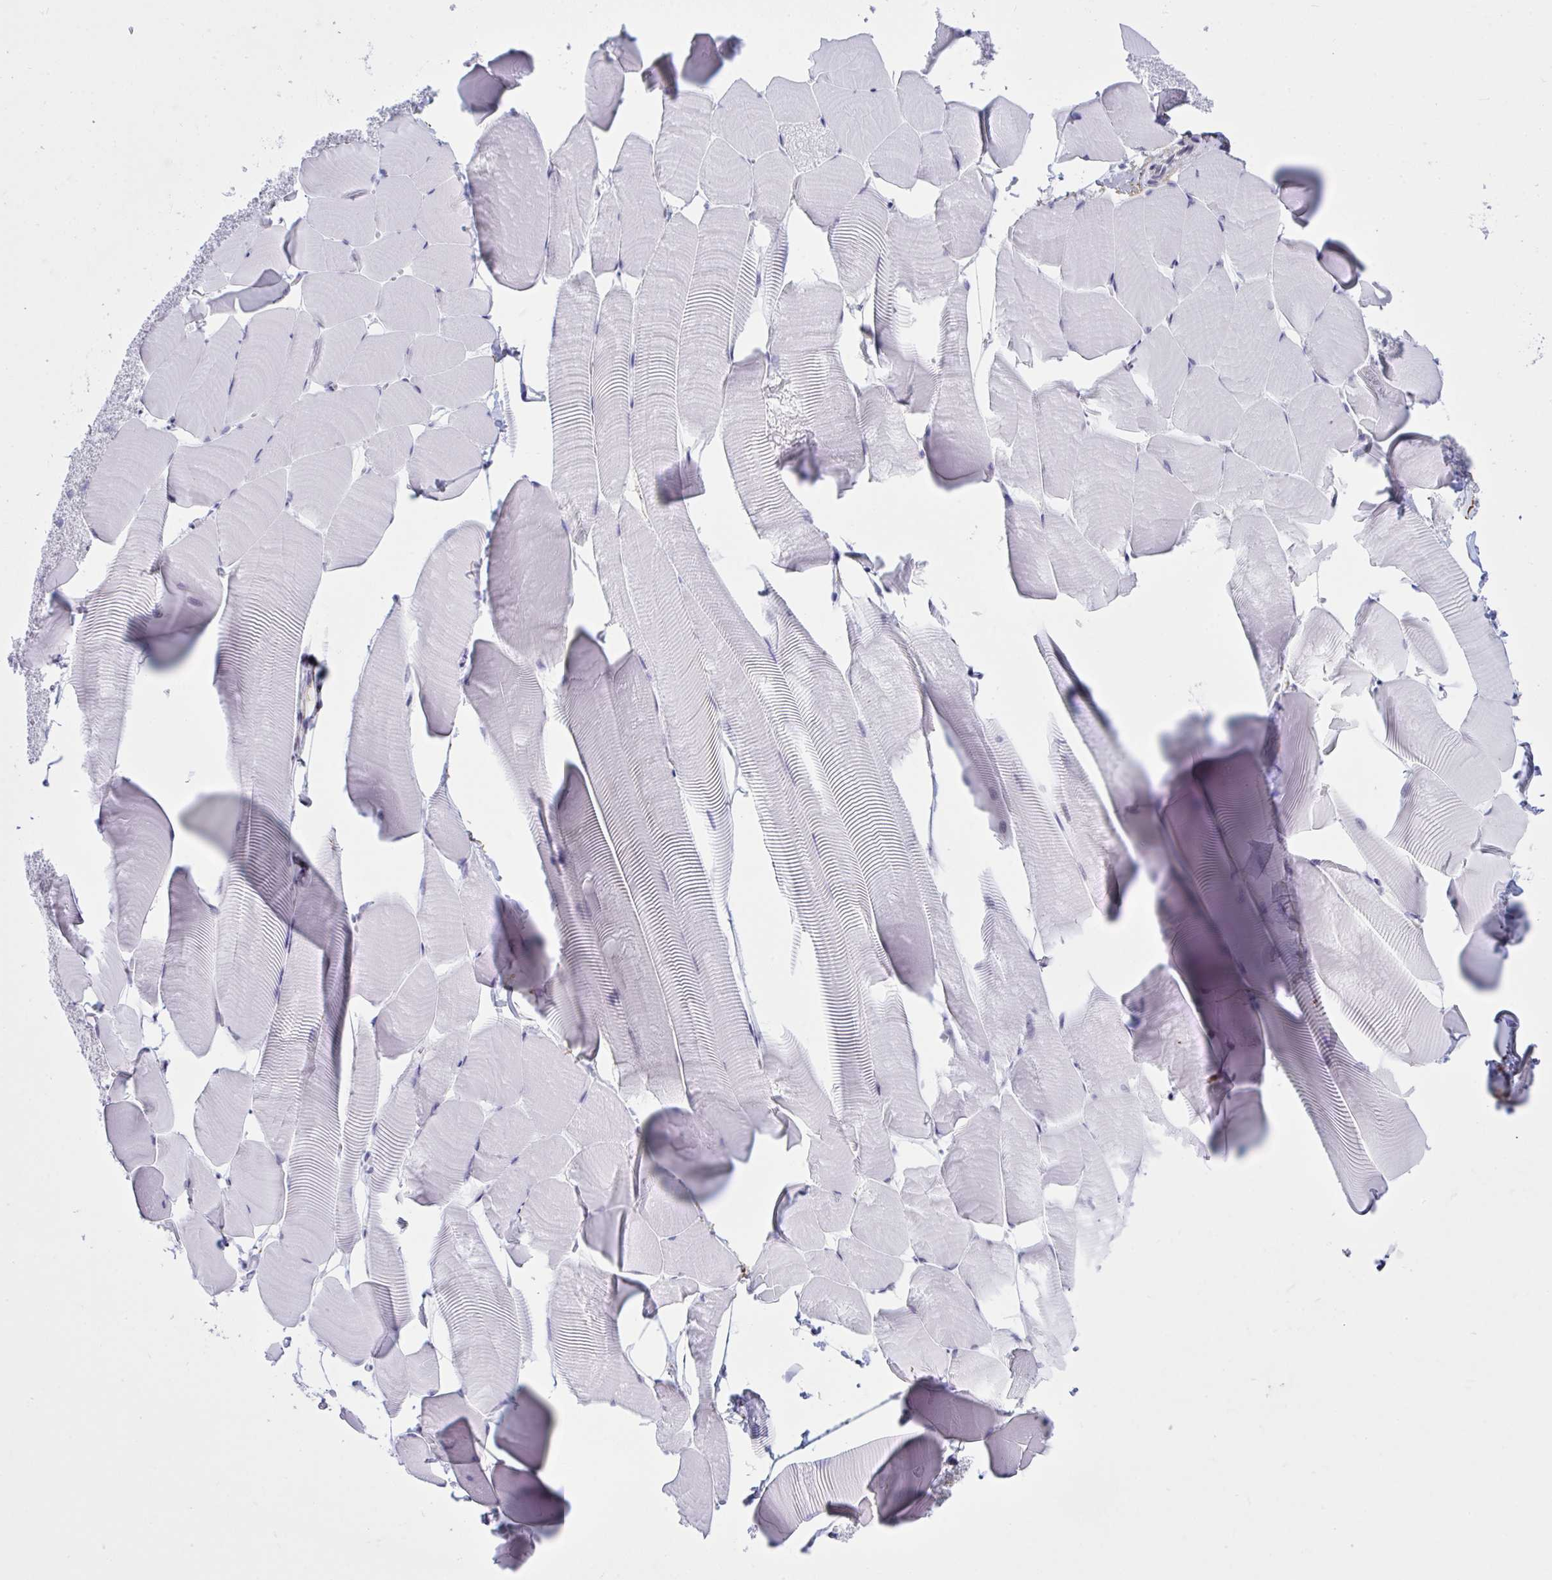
{"staining": {"intensity": "negative", "quantity": "none", "location": "none"}, "tissue": "skeletal muscle", "cell_type": "Myocytes", "image_type": "normal", "snomed": [{"axis": "morphology", "description": "Normal tissue, NOS"}, {"axis": "topography", "description": "Skeletal muscle"}], "caption": "A photomicrograph of skeletal muscle stained for a protein exhibits no brown staining in myocytes. Nuclei are stained in blue.", "gene": "ELN", "patient": {"sex": "male", "age": 25}}